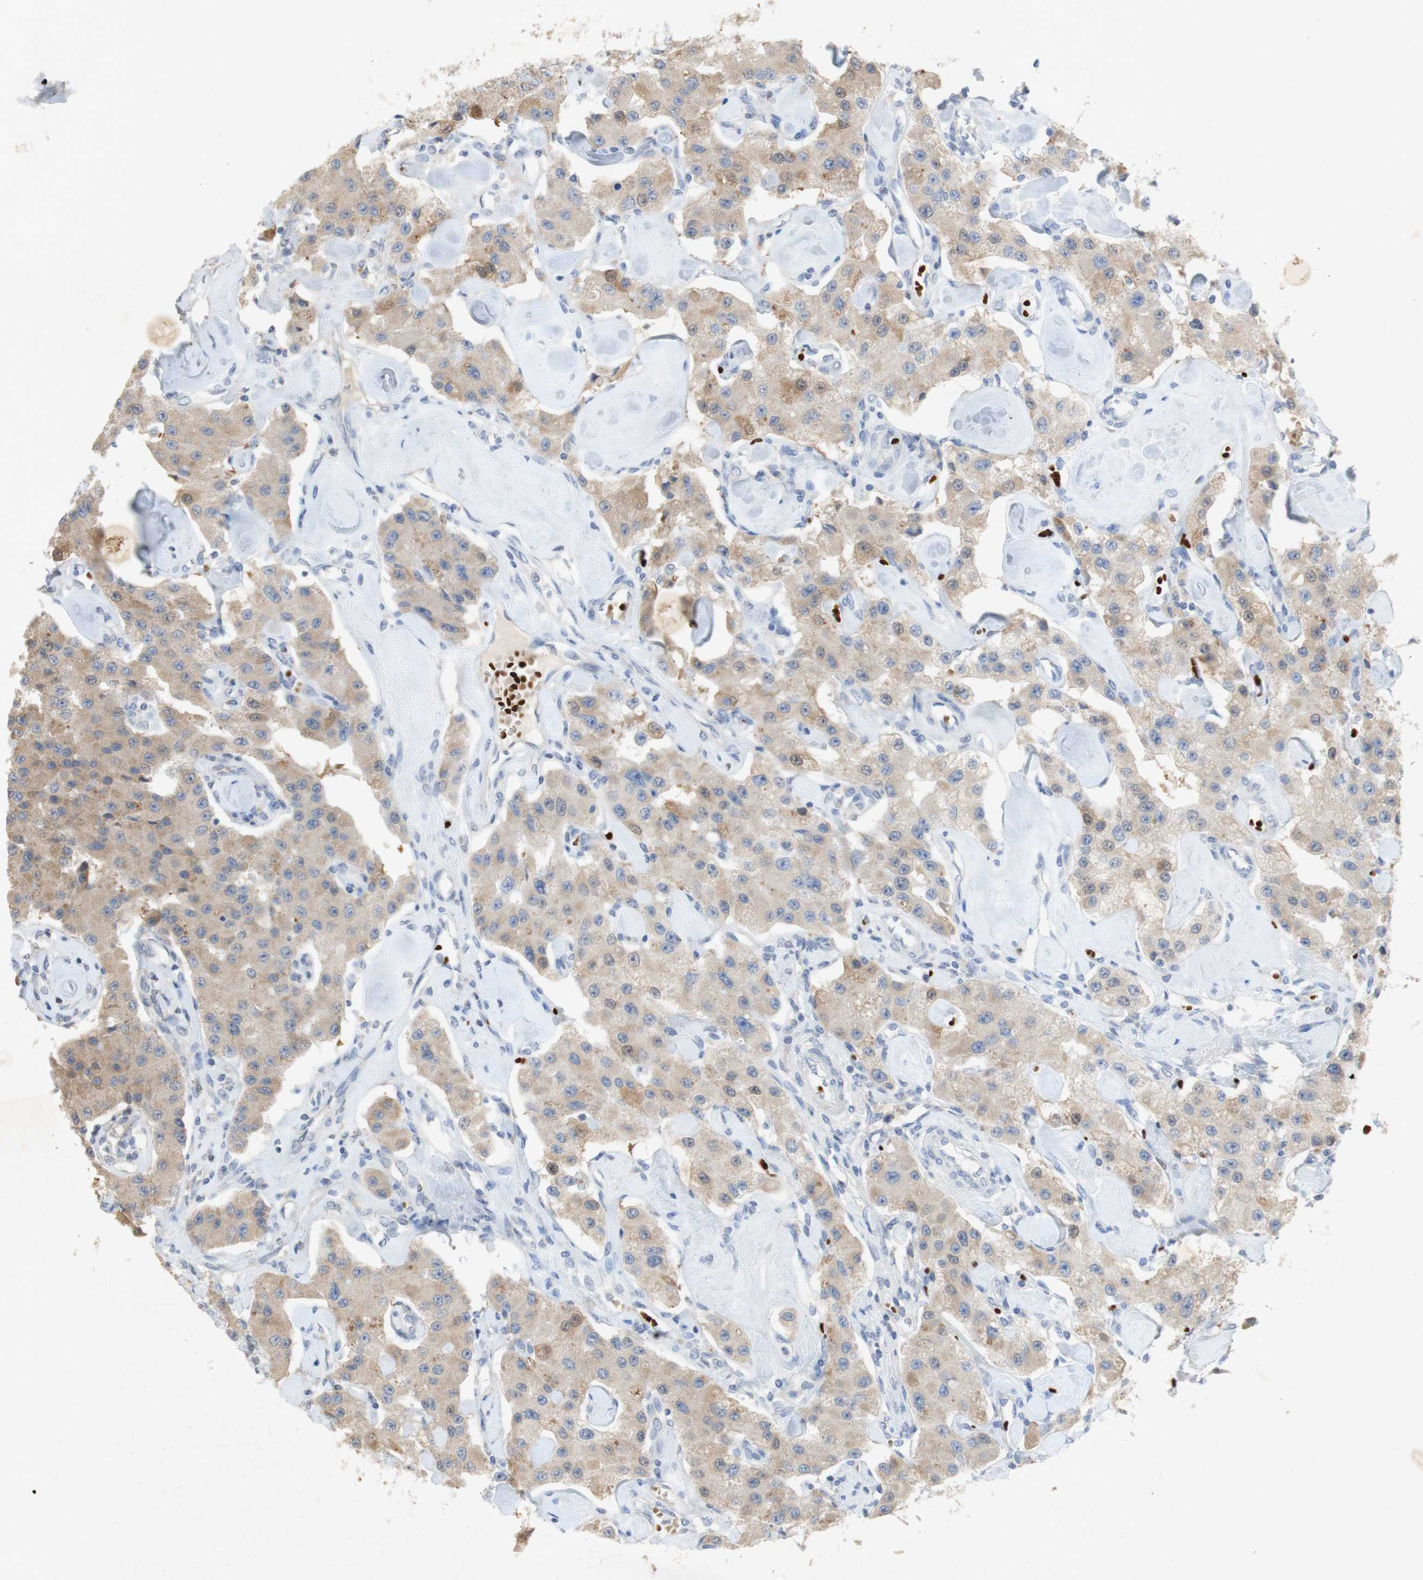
{"staining": {"intensity": "weak", "quantity": "25%-75%", "location": "cytoplasmic/membranous"}, "tissue": "carcinoid", "cell_type": "Tumor cells", "image_type": "cancer", "snomed": [{"axis": "morphology", "description": "Carcinoid, malignant, NOS"}, {"axis": "topography", "description": "Pancreas"}], "caption": "DAB (3,3'-diaminobenzidine) immunohistochemical staining of carcinoid (malignant) shows weak cytoplasmic/membranous protein staining in about 25%-75% of tumor cells.", "gene": "EPO", "patient": {"sex": "male", "age": 41}}